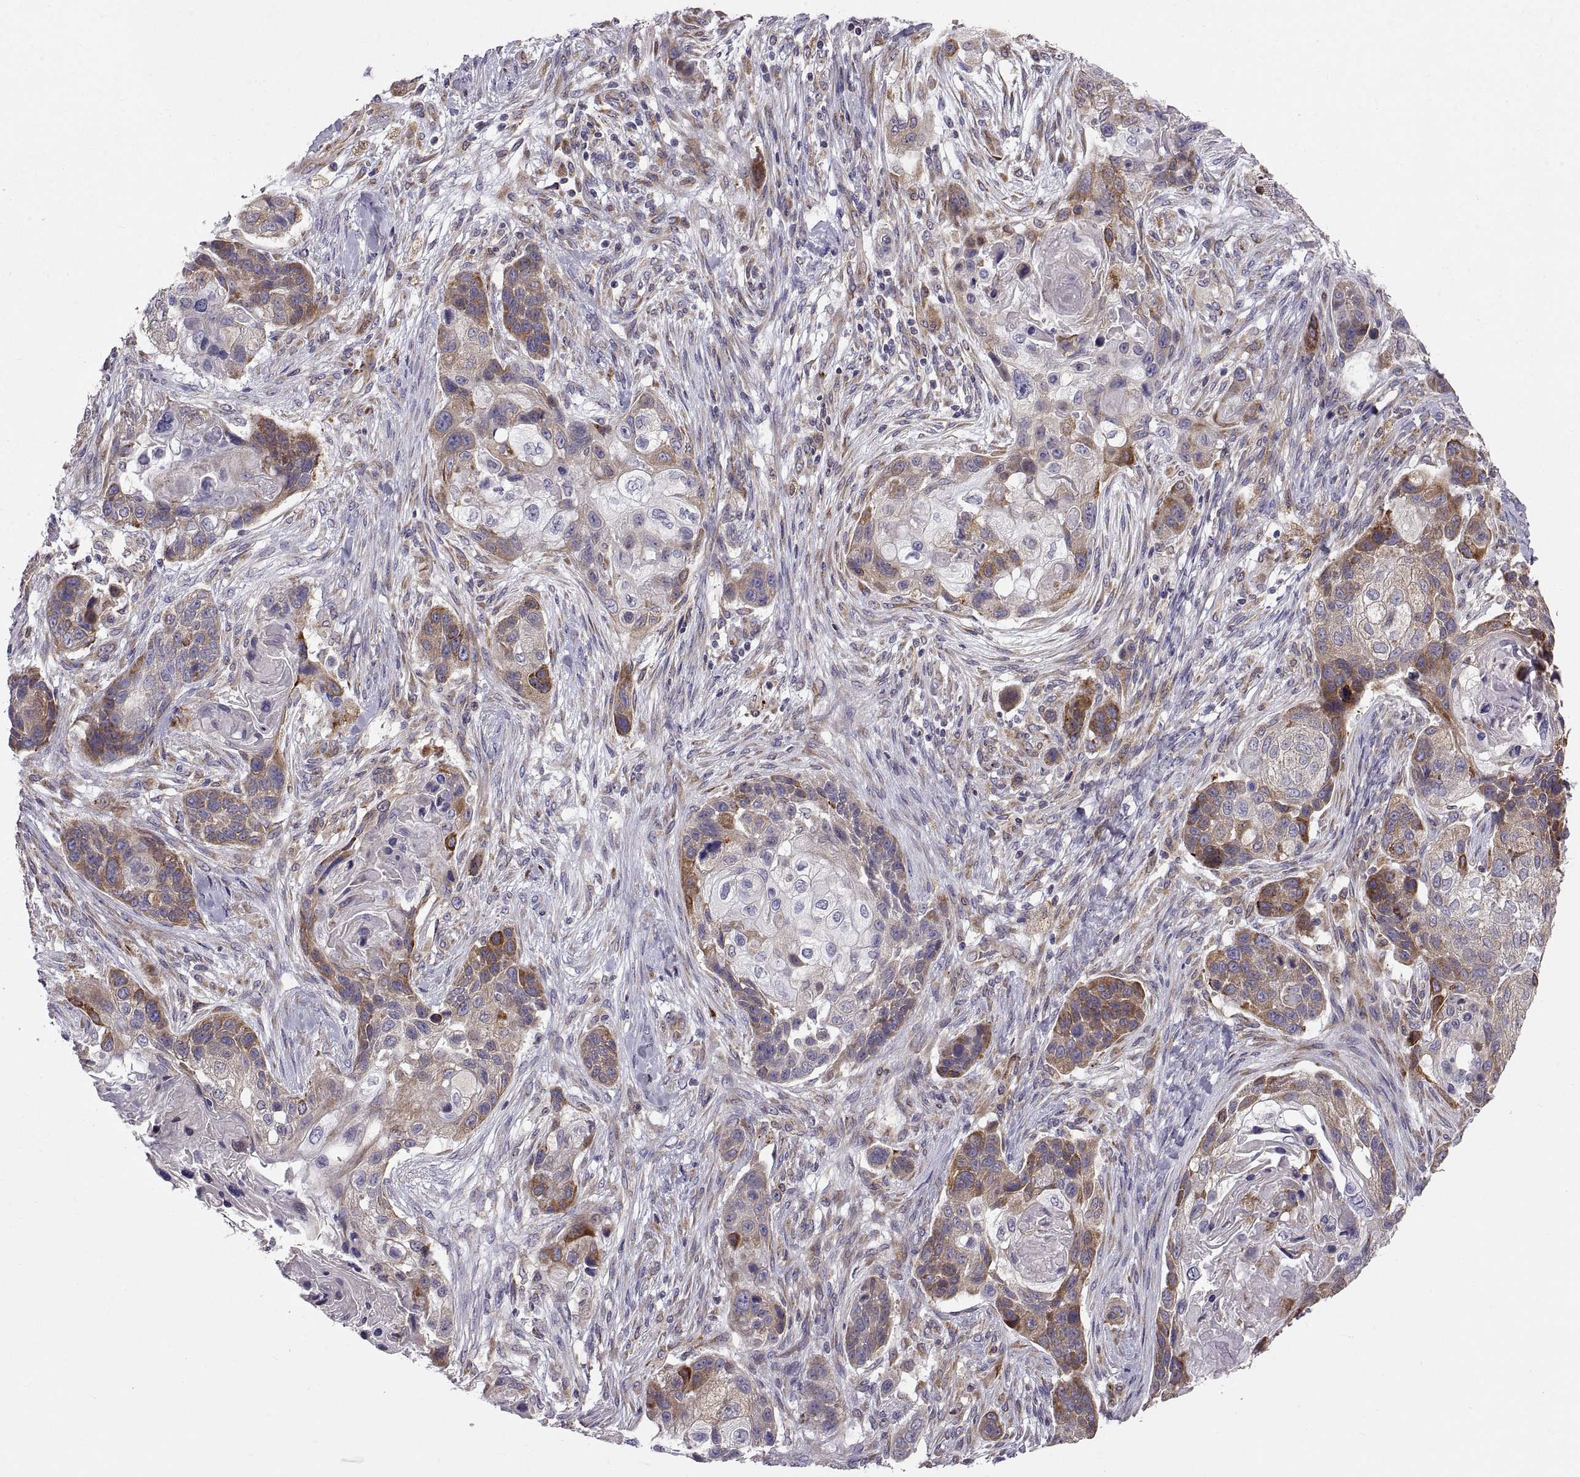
{"staining": {"intensity": "strong", "quantity": "<25%", "location": "cytoplasmic/membranous"}, "tissue": "lung cancer", "cell_type": "Tumor cells", "image_type": "cancer", "snomed": [{"axis": "morphology", "description": "Squamous cell carcinoma, NOS"}, {"axis": "topography", "description": "Lung"}], "caption": "Immunohistochemistry photomicrograph of human squamous cell carcinoma (lung) stained for a protein (brown), which displays medium levels of strong cytoplasmic/membranous expression in about <25% of tumor cells.", "gene": "PLEKHB2", "patient": {"sex": "male", "age": 69}}